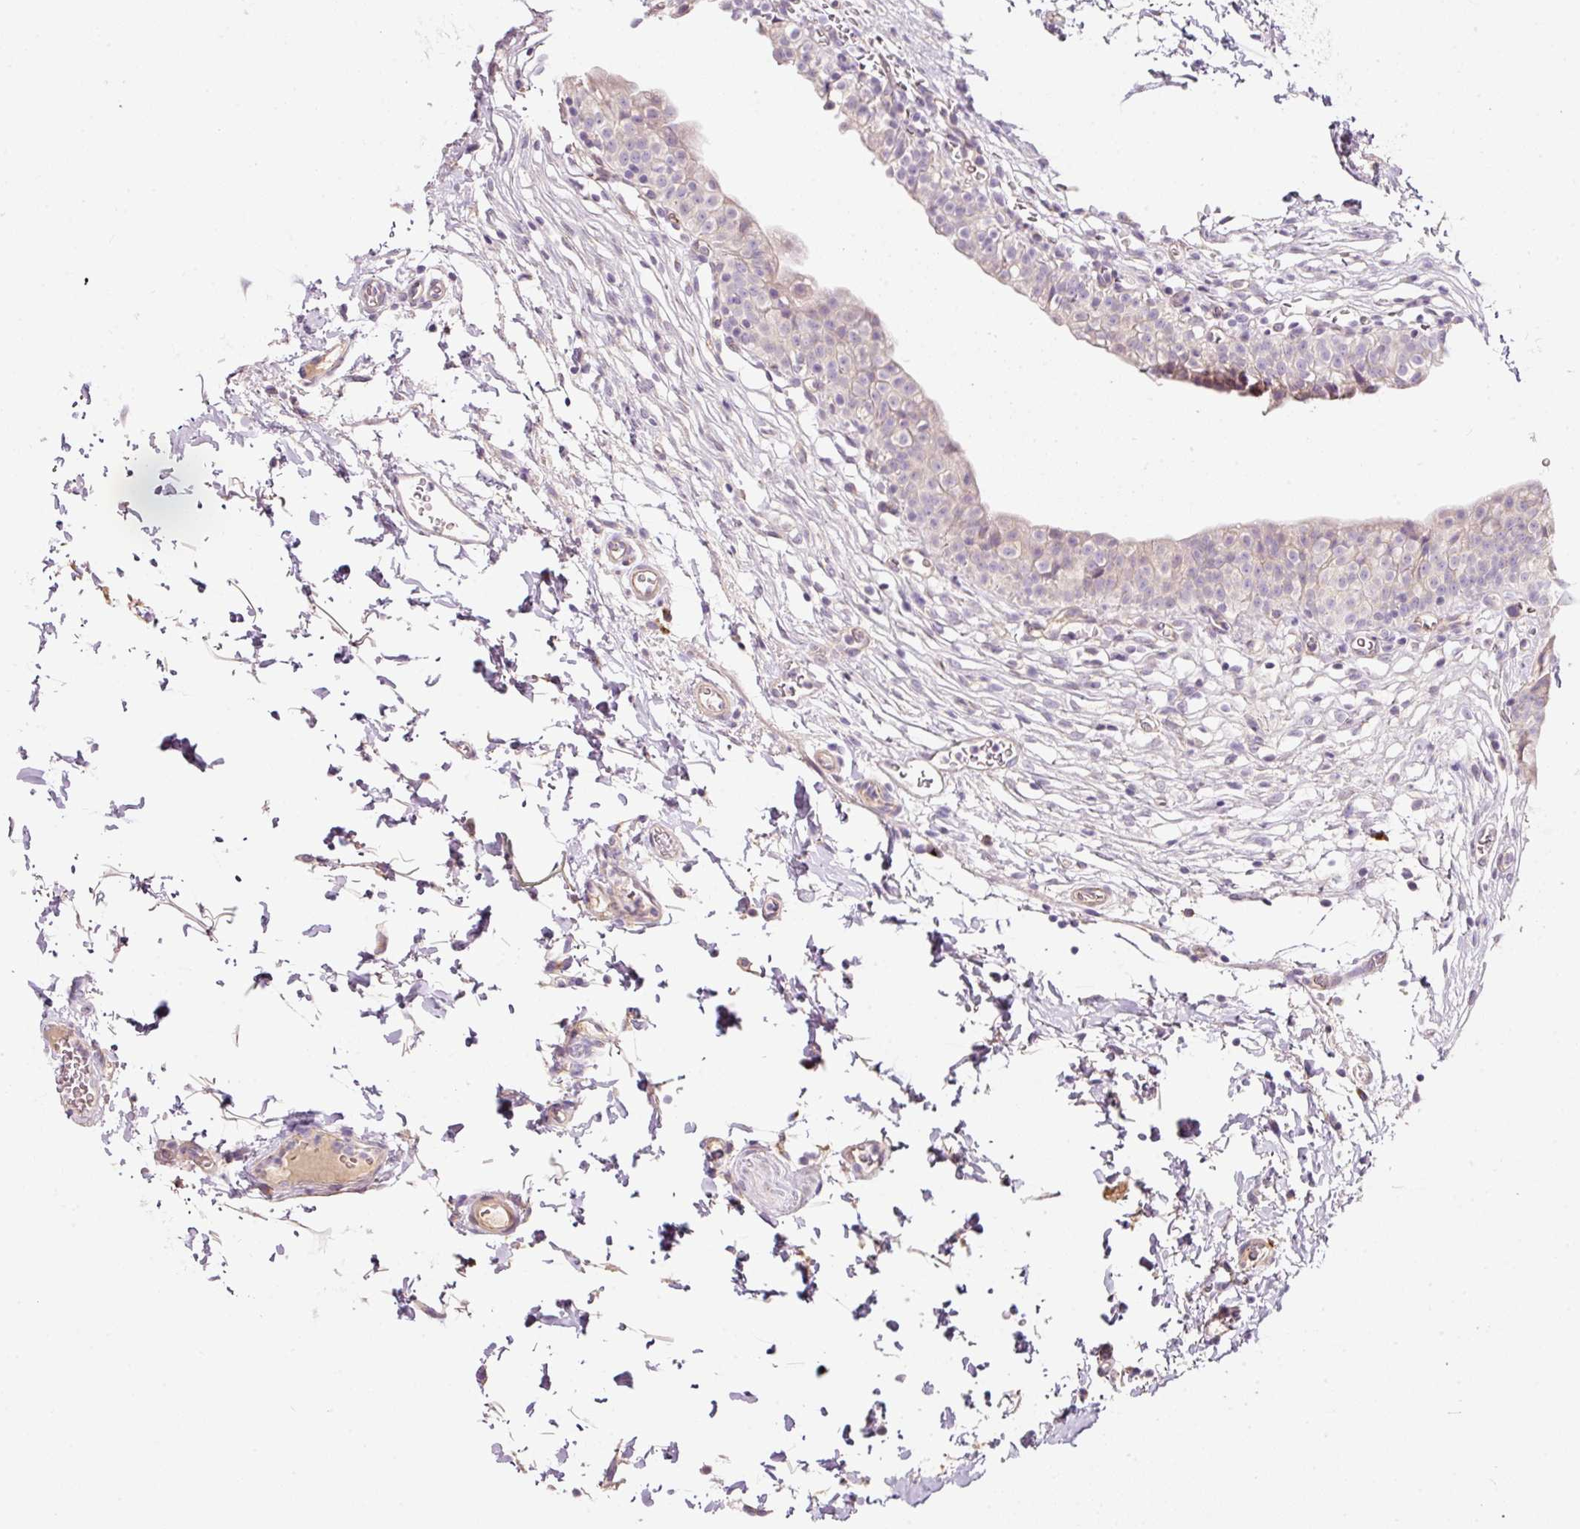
{"staining": {"intensity": "weak", "quantity": "<25%", "location": "cytoplasmic/membranous"}, "tissue": "urinary bladder", "cell_type": "Urothelial cells", "image_type": "normal", "snomed": [{"axis": "morphology", "description": "Normal tissue, NOS"}, {"axis": "topography", "description": "Urinary bladder"}, {"axis": "topography", "description": "Peripheral nerve tissue"}], "caption": "Urothelial cells are negative for brown protein staining in normal urinary bladder. The staining is performed using DAB (3,3'-diaminobenzidine) brown chromogen with nuclei counter-stained in using hematoxylin.", "gene": "NBPF11", "patient": {"sex": "male", "age": 55}}